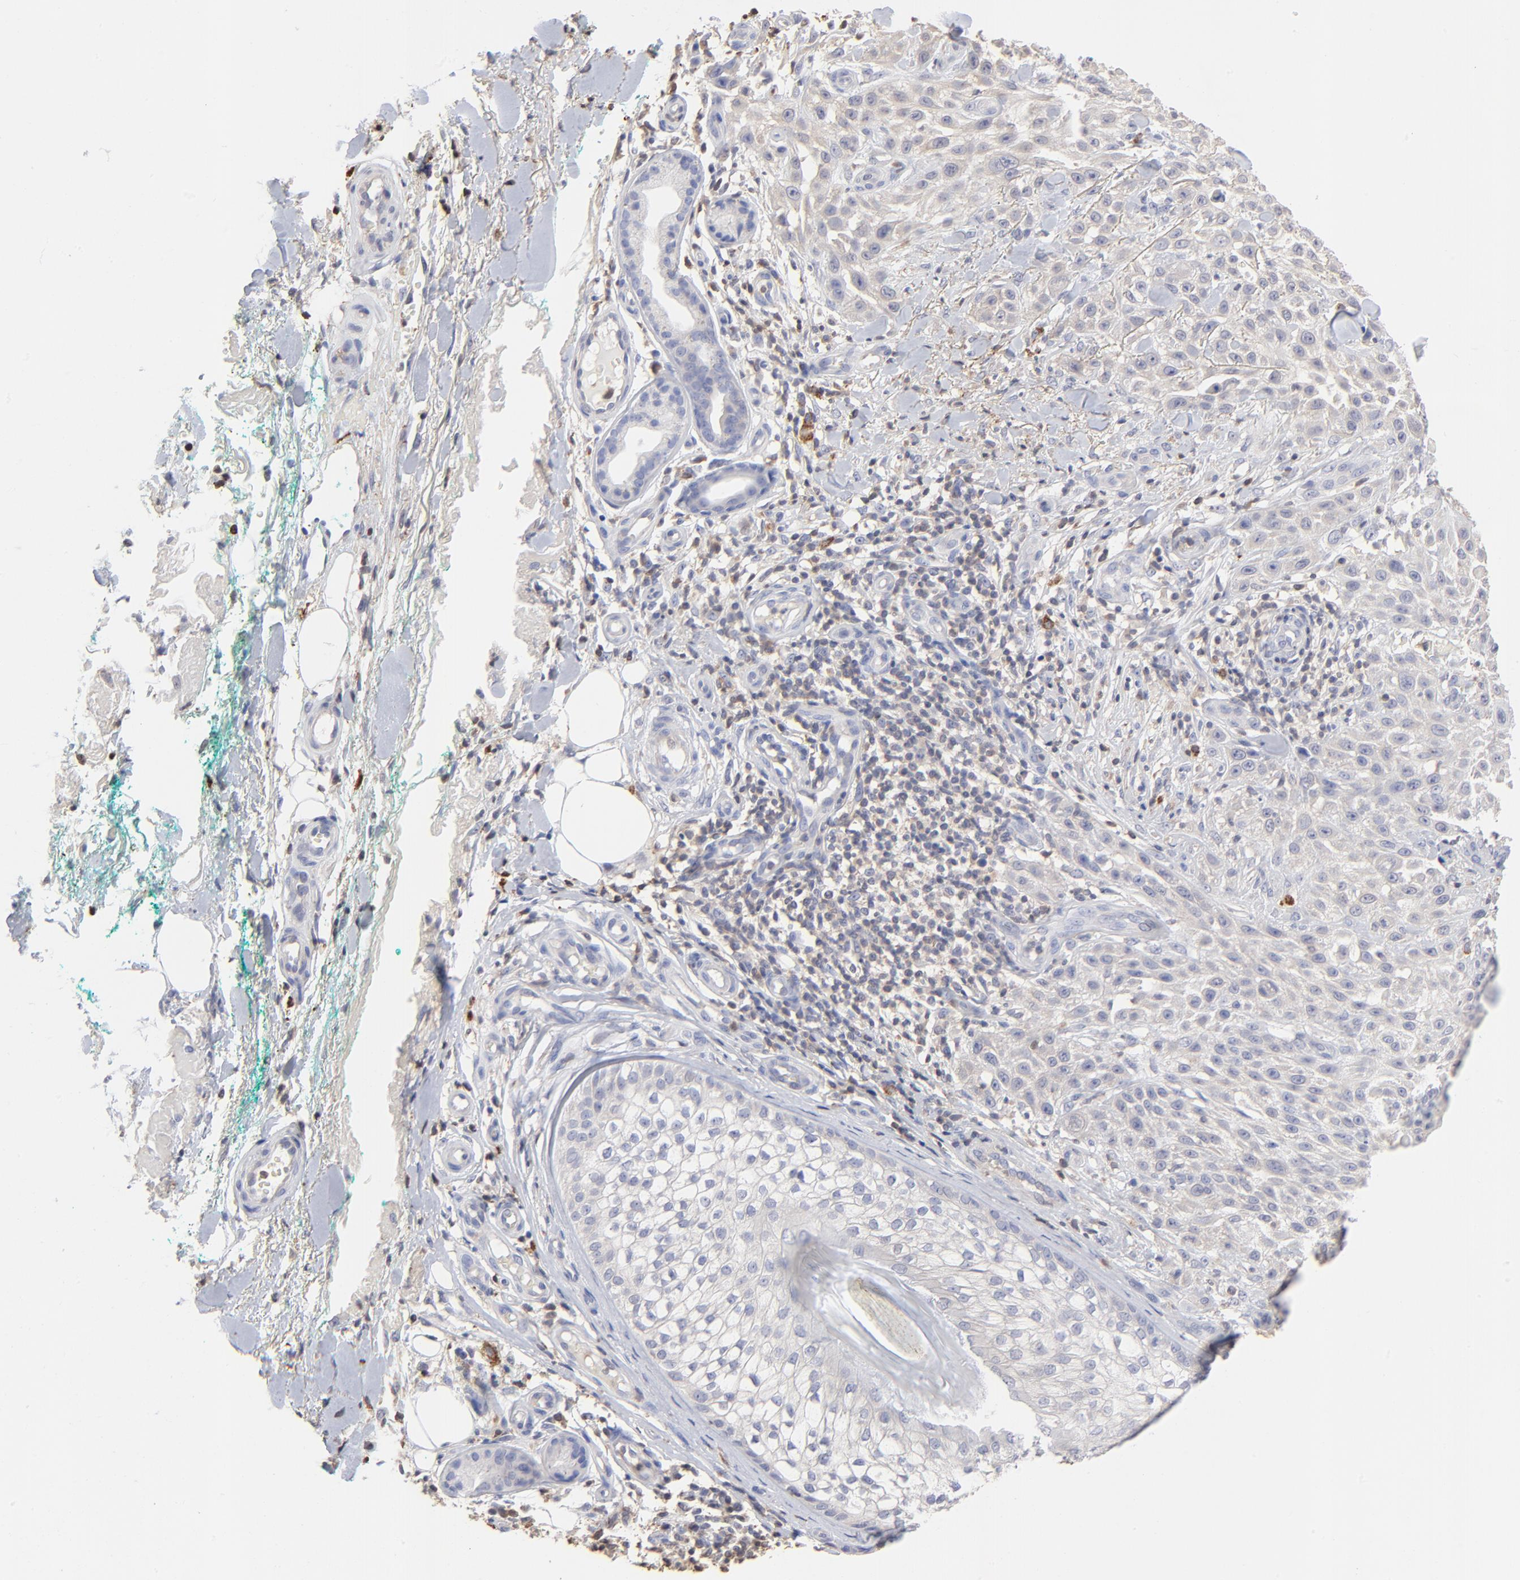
{"staining": {"intensity": "negative", "quantity": "none", "location": "none"}, "tissue": "skin cancer", "cell_type": "Tumor cells", "image_type": "cancer", "snomed": [{"axis": "morphology", "description": "Squamous cell carcinoma, NOS"}, {"axis": "topography", "description": "Skin"}], "caption": "IHC histopathology image of neoplastic tissue: human skin squamous cell carcinoma stained with DAB exhibits no significant protein staining in tumor cells.", "gene": "TBXT", "patient": {"sex": "female", "age": 42}}